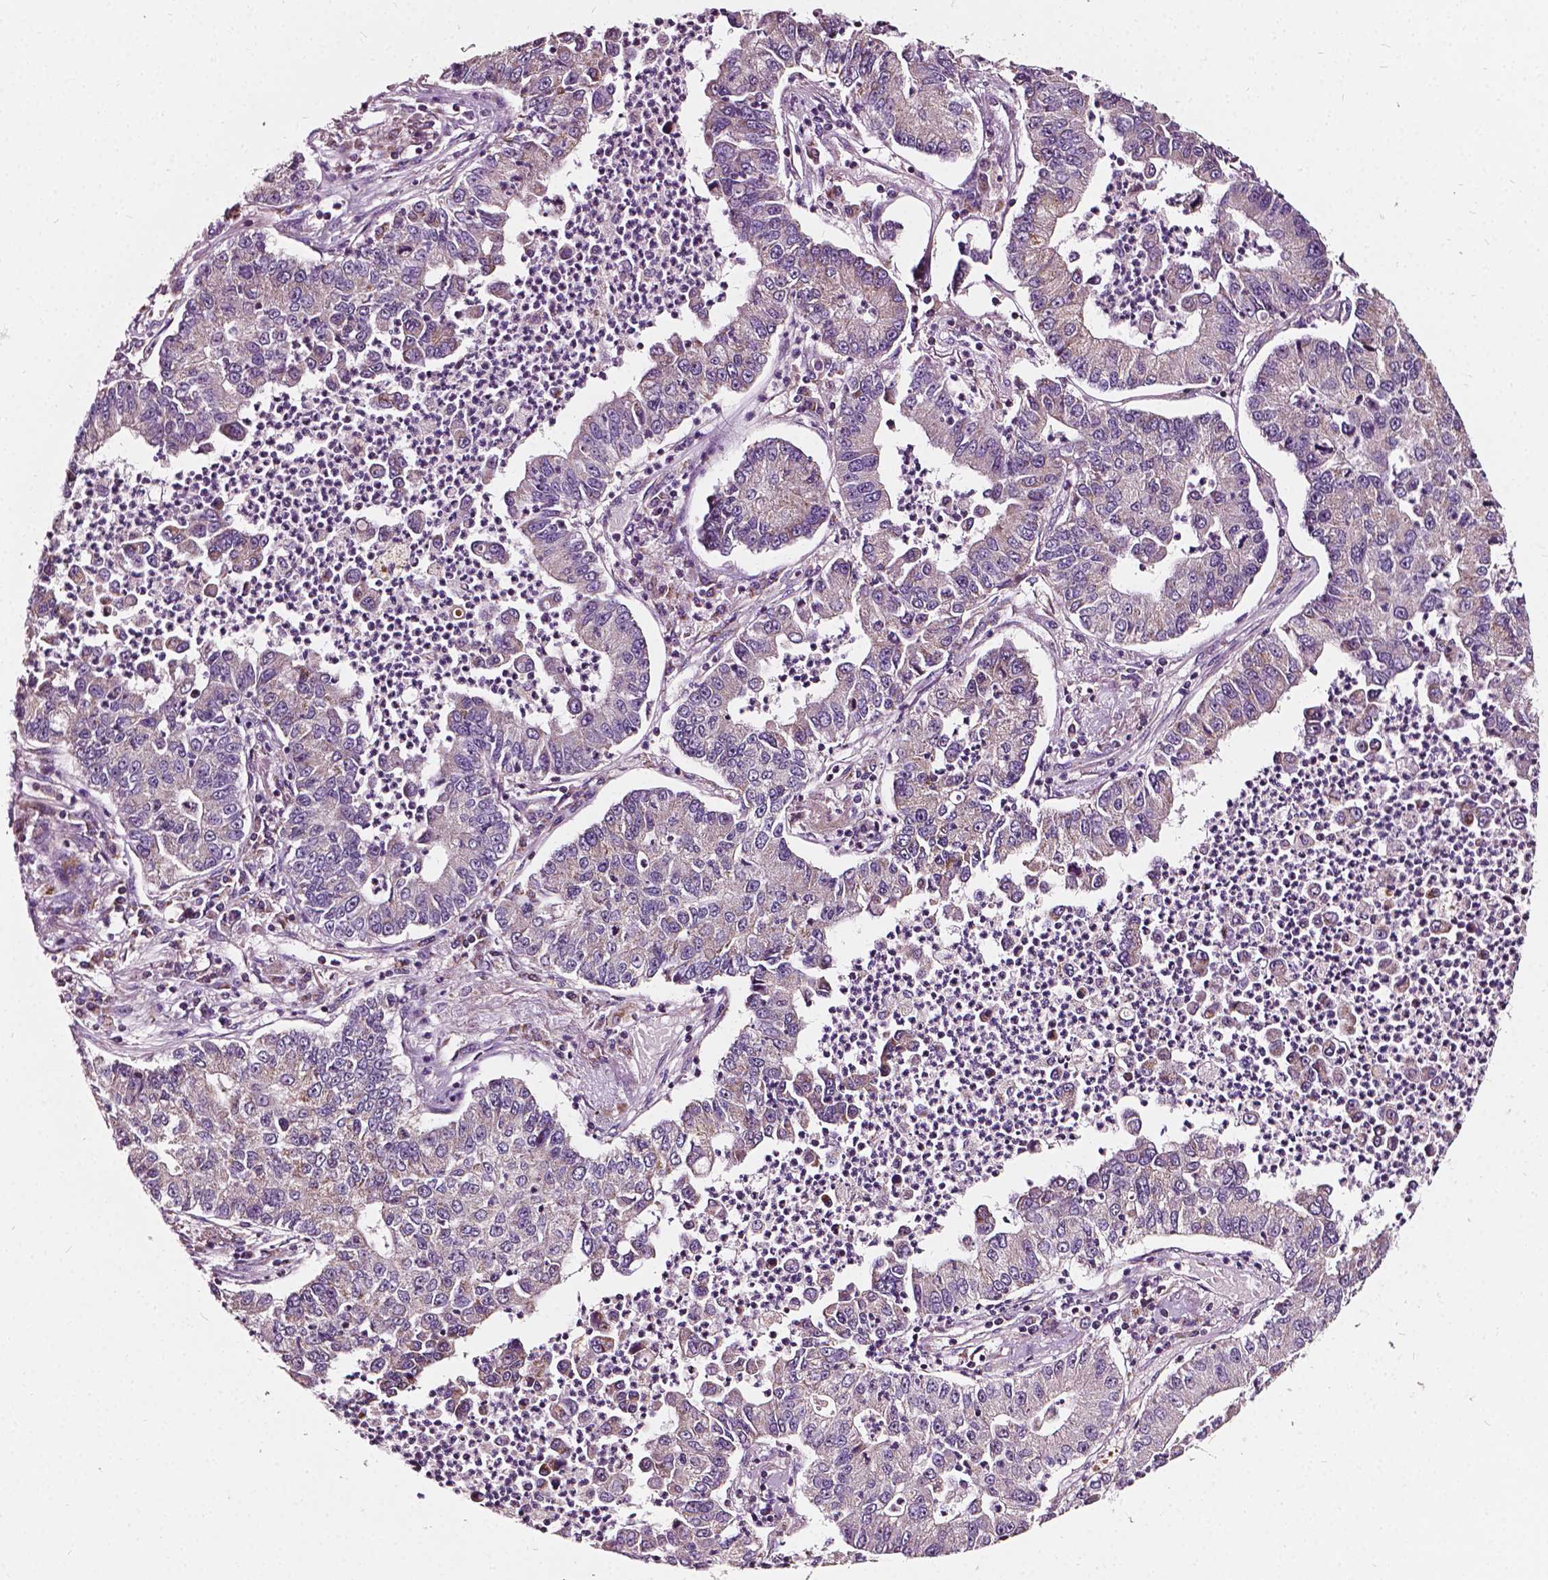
{"staining": {"intensity": "negative", "quantity": "none", "location": "none"}, "tissue": "lung cancer", "cell_type": "Tumor cells", "image_type": "cancer", "snomed": [{"axis": "morphology", "description": "Adenocarcinoma, NOS"}, {"axis": "topography", "description": "Lung"}], "caption": "This is an immunohistochemistry (IHC) micrograph of human adenocarcinoma (lung). There is no expression in tumor cells.", "gene": "ODF3L2", "patient": {"sex": "female", "age": 57}}